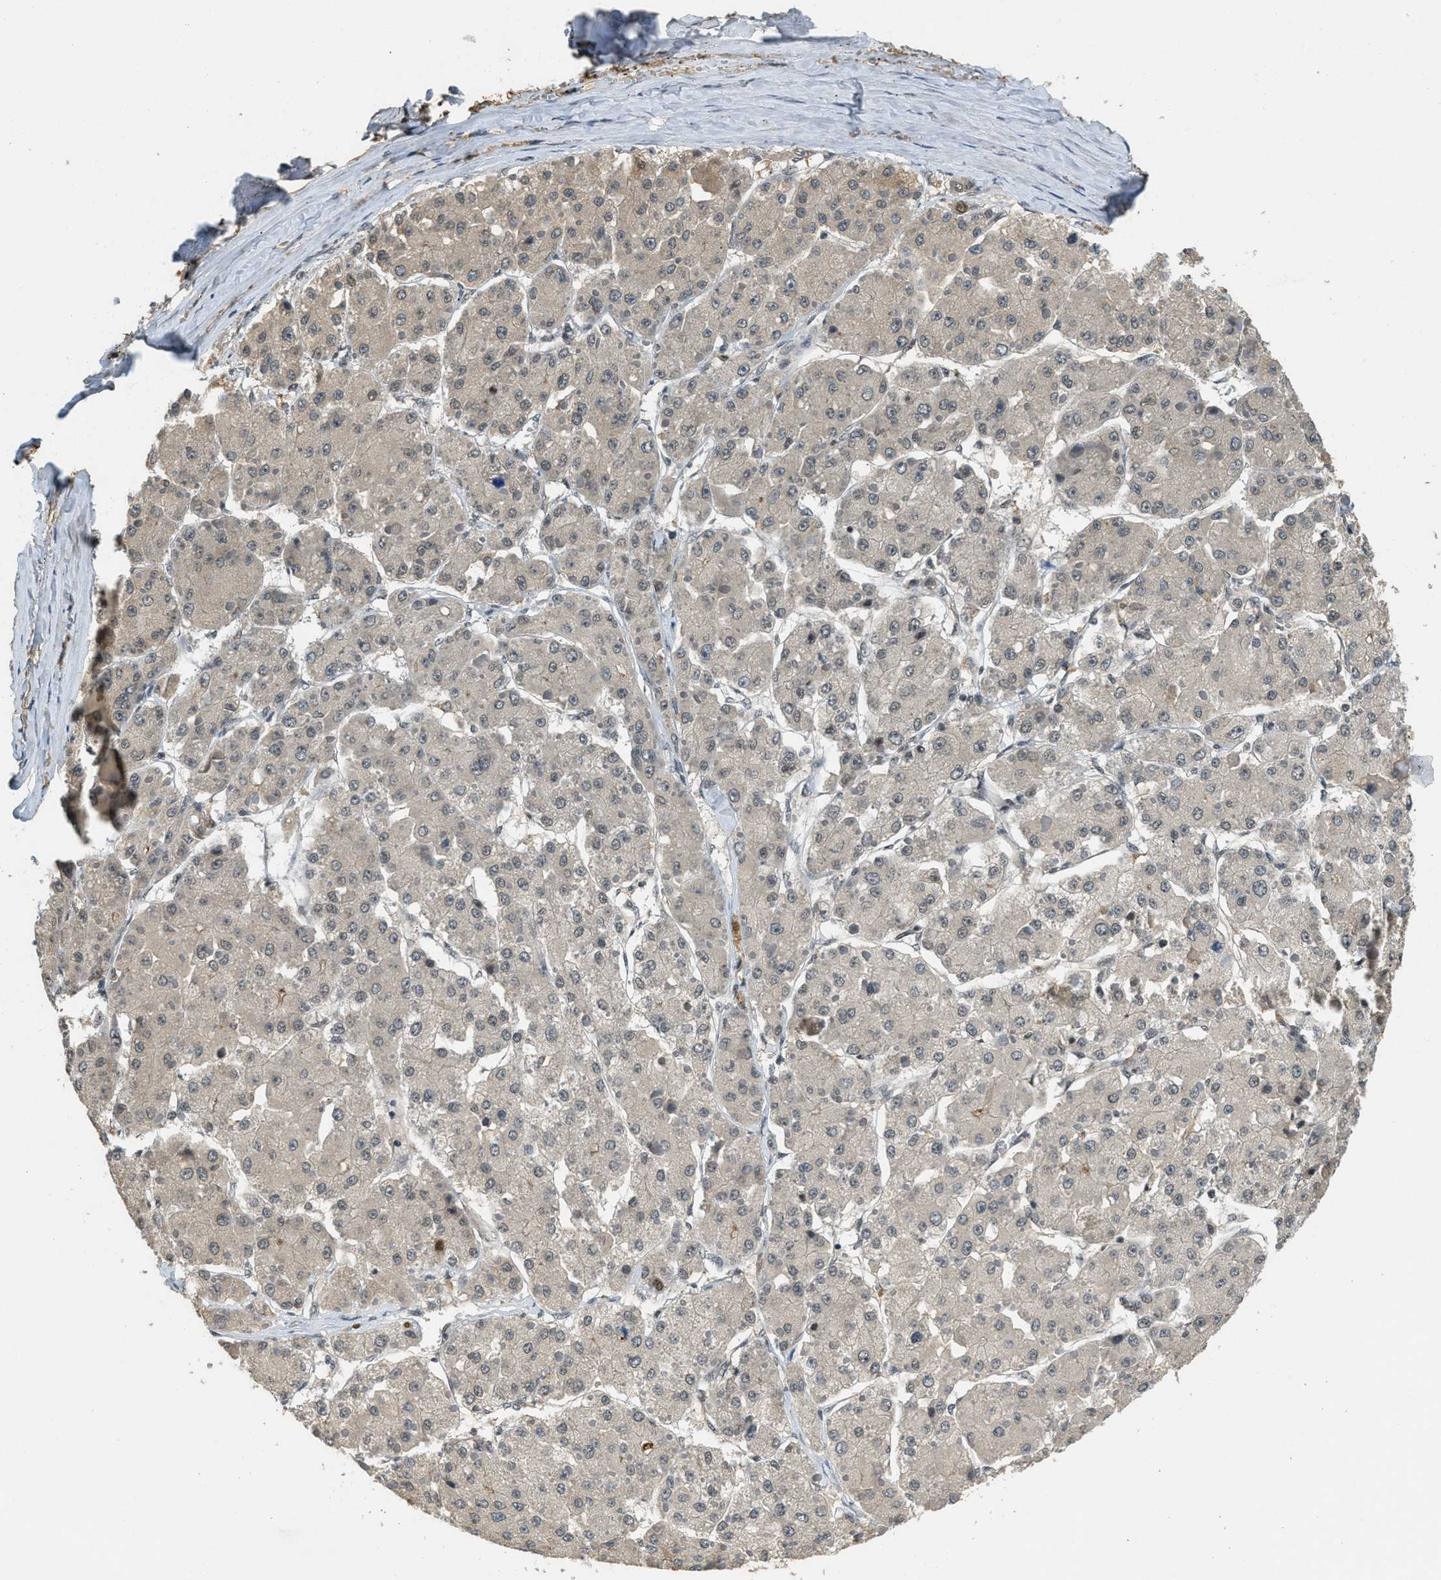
{"staining": {"intensity": "weak", "quantity": "<25%", "location": "cytoplasmic/membranous"}, "tissue": "liver cancer", "cell_type": "Tumor cells", "image_type": "cancer", "snomed": [{"axis": "morphology", "description": "Carcinoma, Hepatocellular, NOS"}, {"axis": "topography", "description": "Liver"}], "caption": "High magnification brightfield microscopy of liver cancer stained with DAB (3,3'-diaminobenzidine) (brown) and counterstained with hematoxylin (blue): tumor cells show no significant positivity. The staining is performed using DAB brown chromogen with nuclei counter-stained in using hematoxylin.", "gene": "ZNF148", "patient": {"sex": "female", "age": 73}}